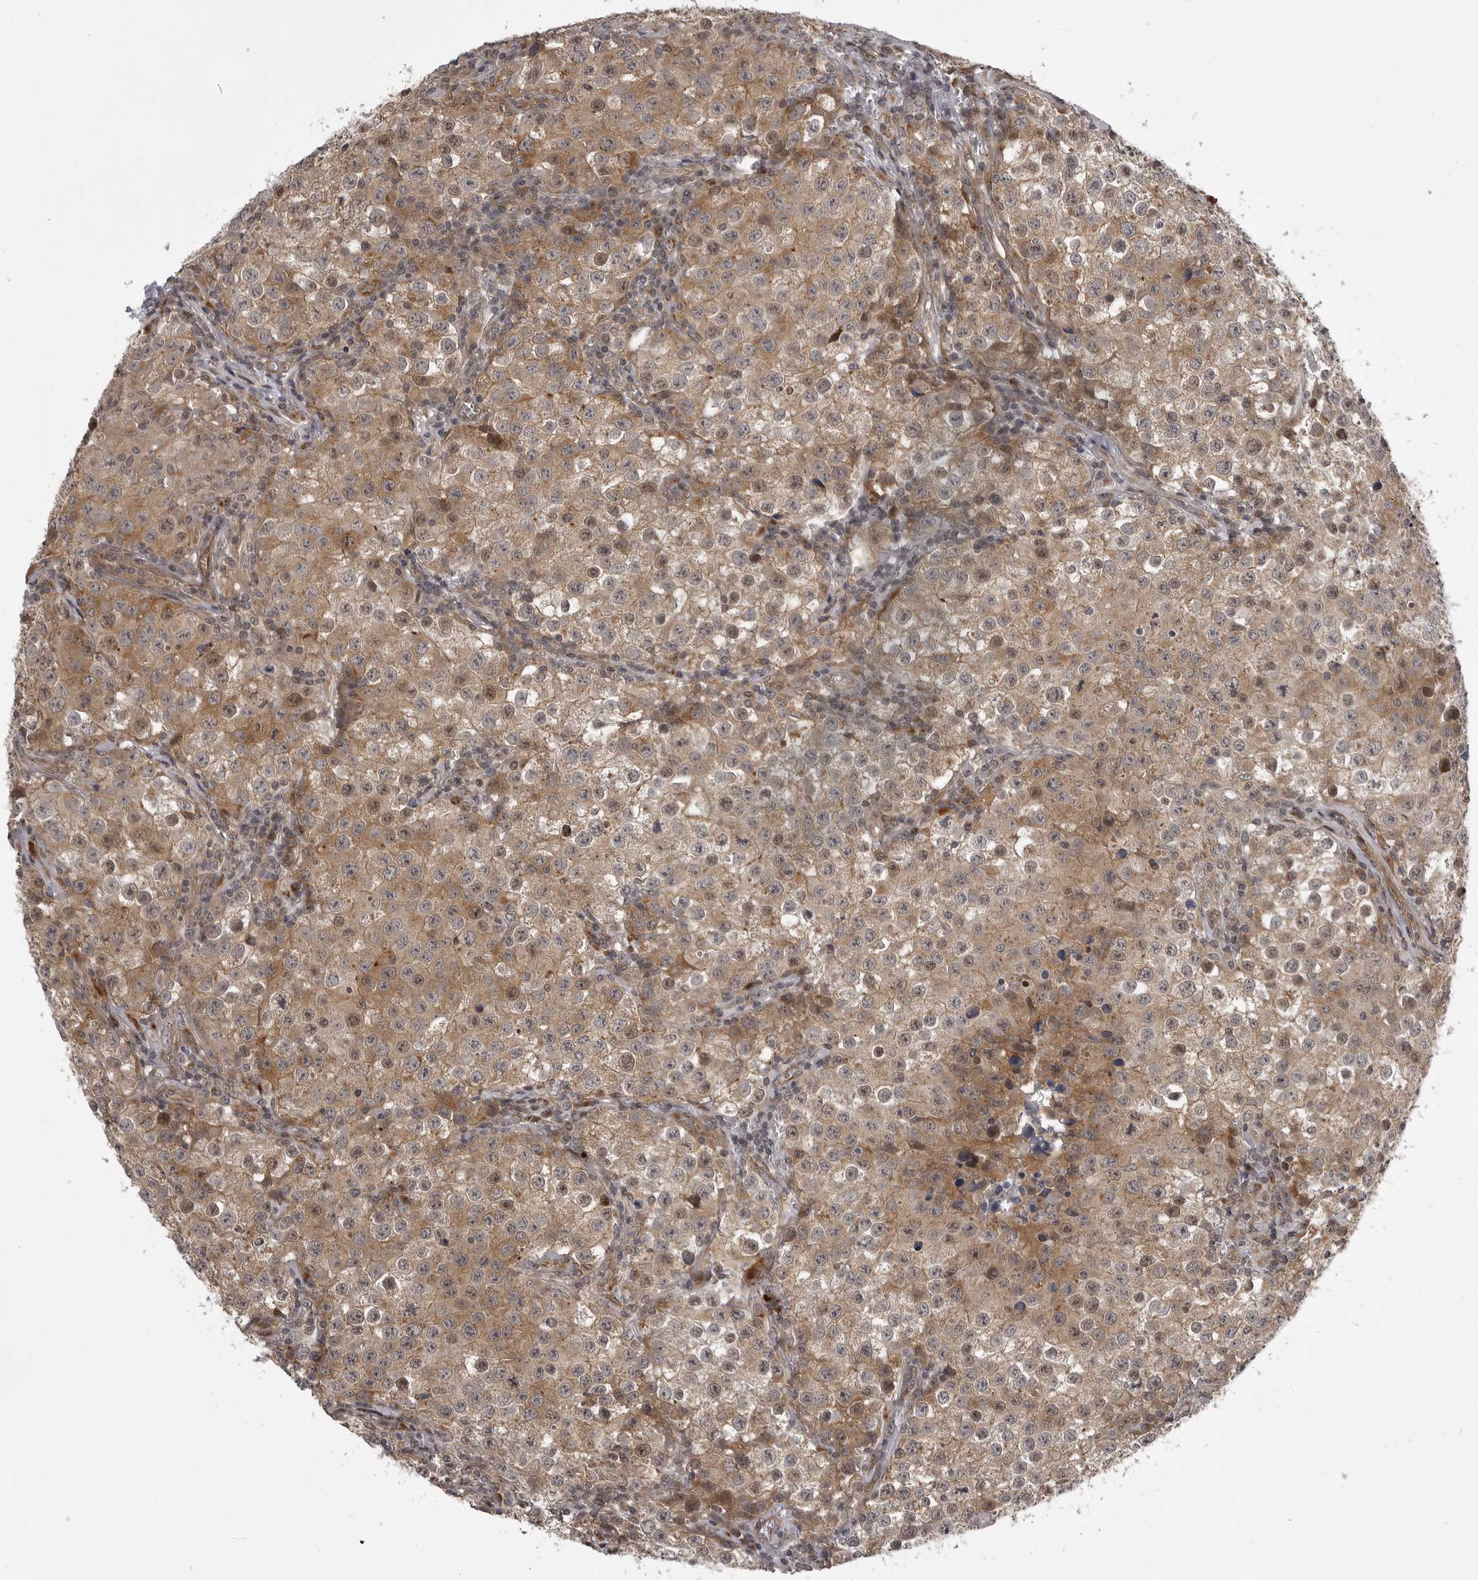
{"staining": {"intensity": "moderate", "quantity": "25%-75%", "location": "cytoplasmic/membranous,nuclear"}, "tissue": "testis cancer", "cell_type": "Tumor cells", "image_type": "cancer", "snomed": [{"axis": "morphology", "description": "Seminoma, NOS"}, {"axis": "morphology", "description": "Carcinoma, Embryonal, NOS"}, {"axis": "topography", "description": "Testis"}], "caption": "A micrograph of testis cancer (seminoma) stained for a protein displays moderate cytoplasmic/membranous and nuclear brown staining in tumor cells.", "gene": "SNX16", "patient": {"sex": "male", "age": 43}}